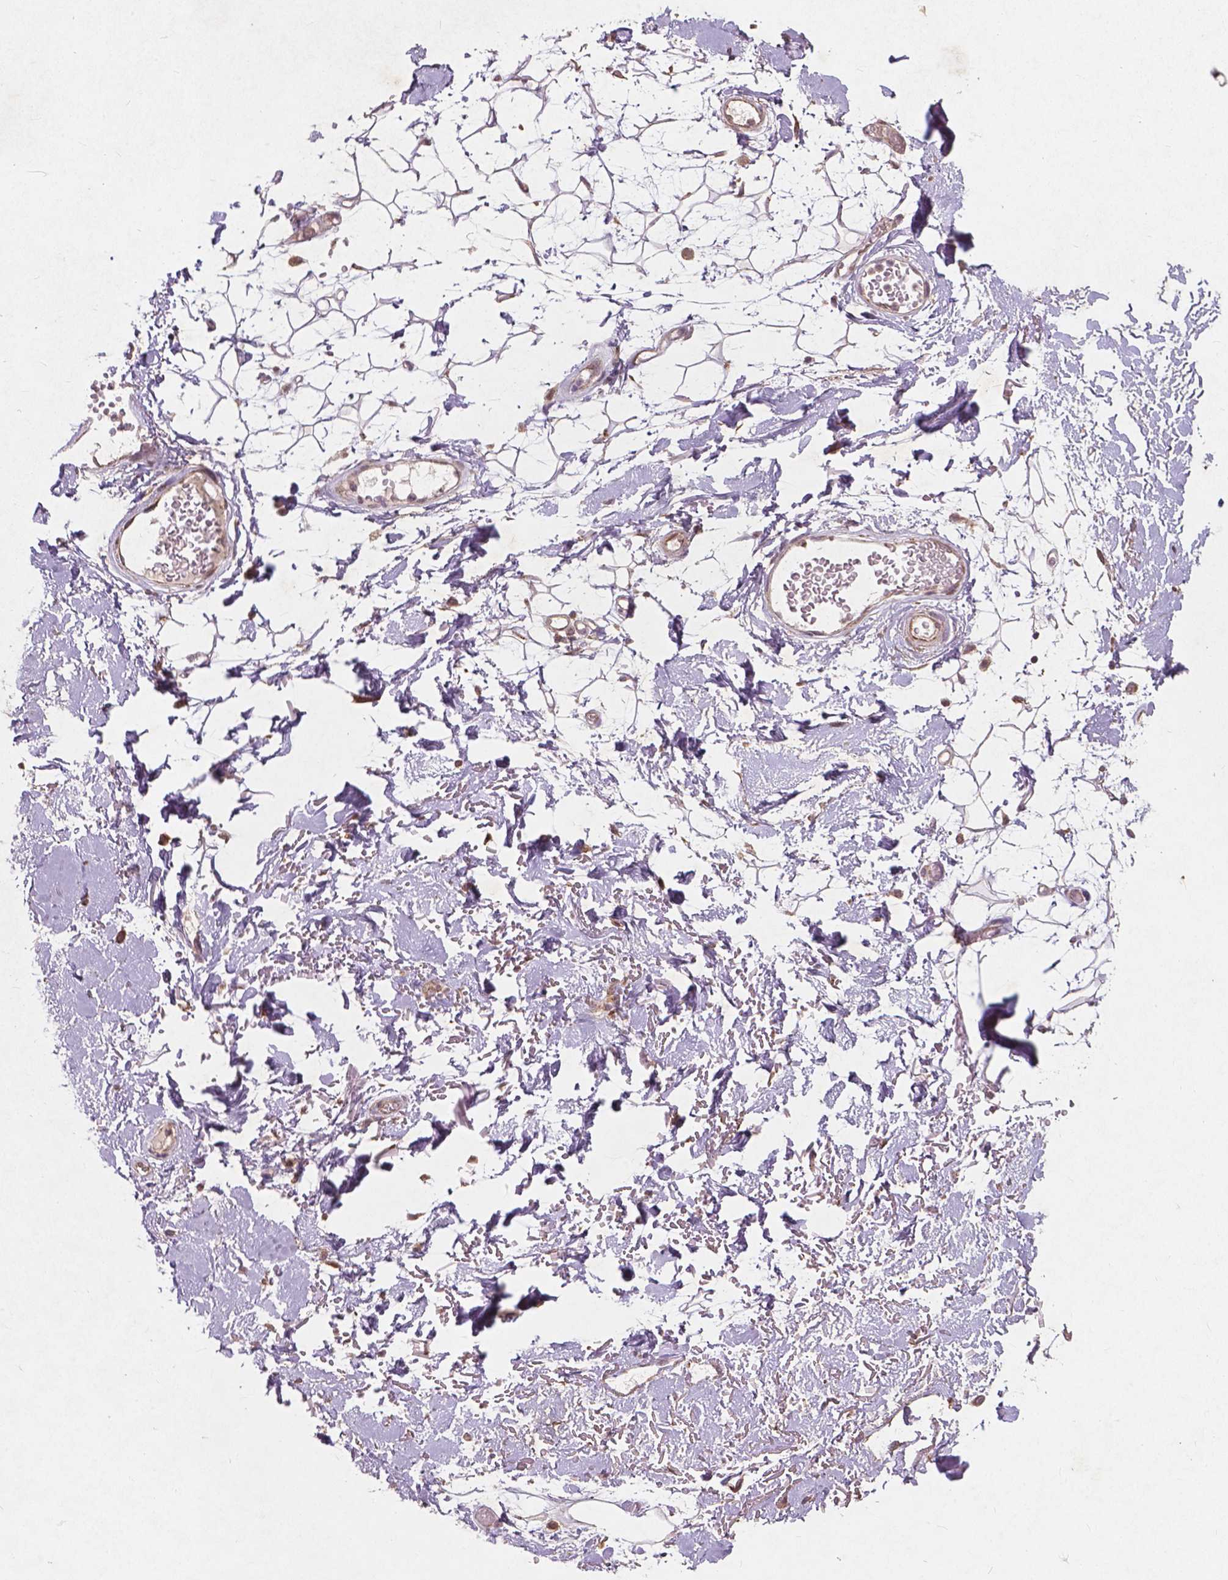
{"staining": {"intensity": "moderate", "quantity": "<25%", "location": "cytoplasmic/membranous"}, "tissue": "adipose tissue", "cell_type": "Adipocytes", "image_type": "normal", "snomed": [{"axis": "morphology", "description": "Normal tissue, NOS"}, {"axis": "topography", "description": "Anal"}, {"axis": "topography", "description": "Peripheral nerve tissue"}], "caption": "DAB (3,3'-diaminobenzidine) immunohistochemical staining of benign human adipose tissue displays moderate cytoplasmic/membranous protein expression in approximately <25% of adipocytes. (Stains: DAB in brown, nuclei in blue, Microscopy: brightfield microscopy at high magnification).", "gene": "SMAD2", "patient": {"sex": "male", "age": 78}}